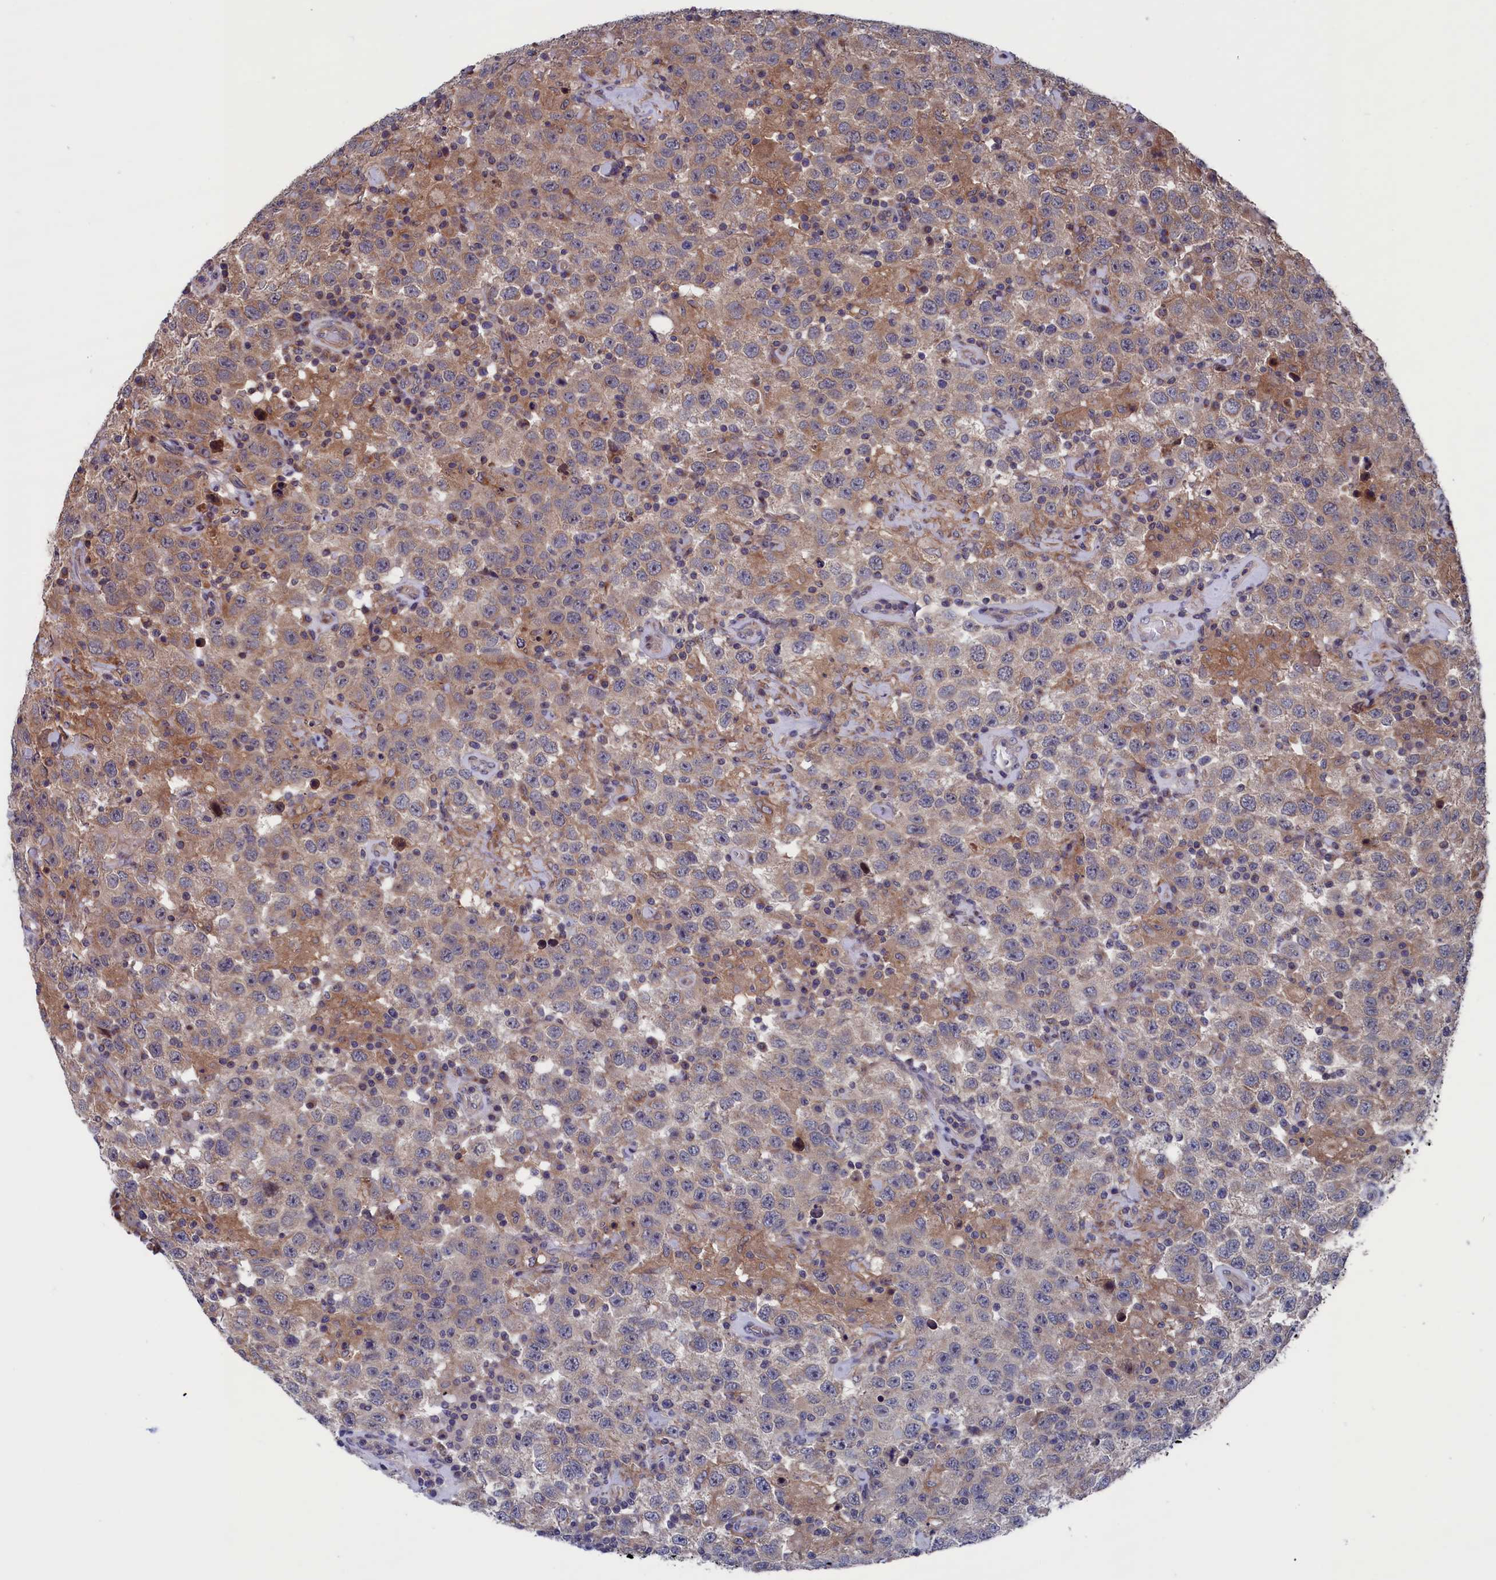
{"staining": {"intensity": "weak", "quantity": "25%-75%", "location": "cytoplasmic/membranous"}, "tissue": "testis cancer", "cell_type": "Tumor cells", "image_type": "cancer", "snomed": [{"axis": "morphology", "description": "Seminoma, NOS"}, {"axis": "topography", "description": "Testis"}], "caption": "Immunohistochemistry (IHC) (DAB) staining of seminoma (testis) displays weak cytoplasmic/membranous protein staining in about 25%-75% of tumor cells. The staining was performed using DAB, with brown indicating positive protein expression. Nuclei are stained blue with hematoxylin.", "gene": "SPATA13", "patient": {"sex": "male", "age": 41}}